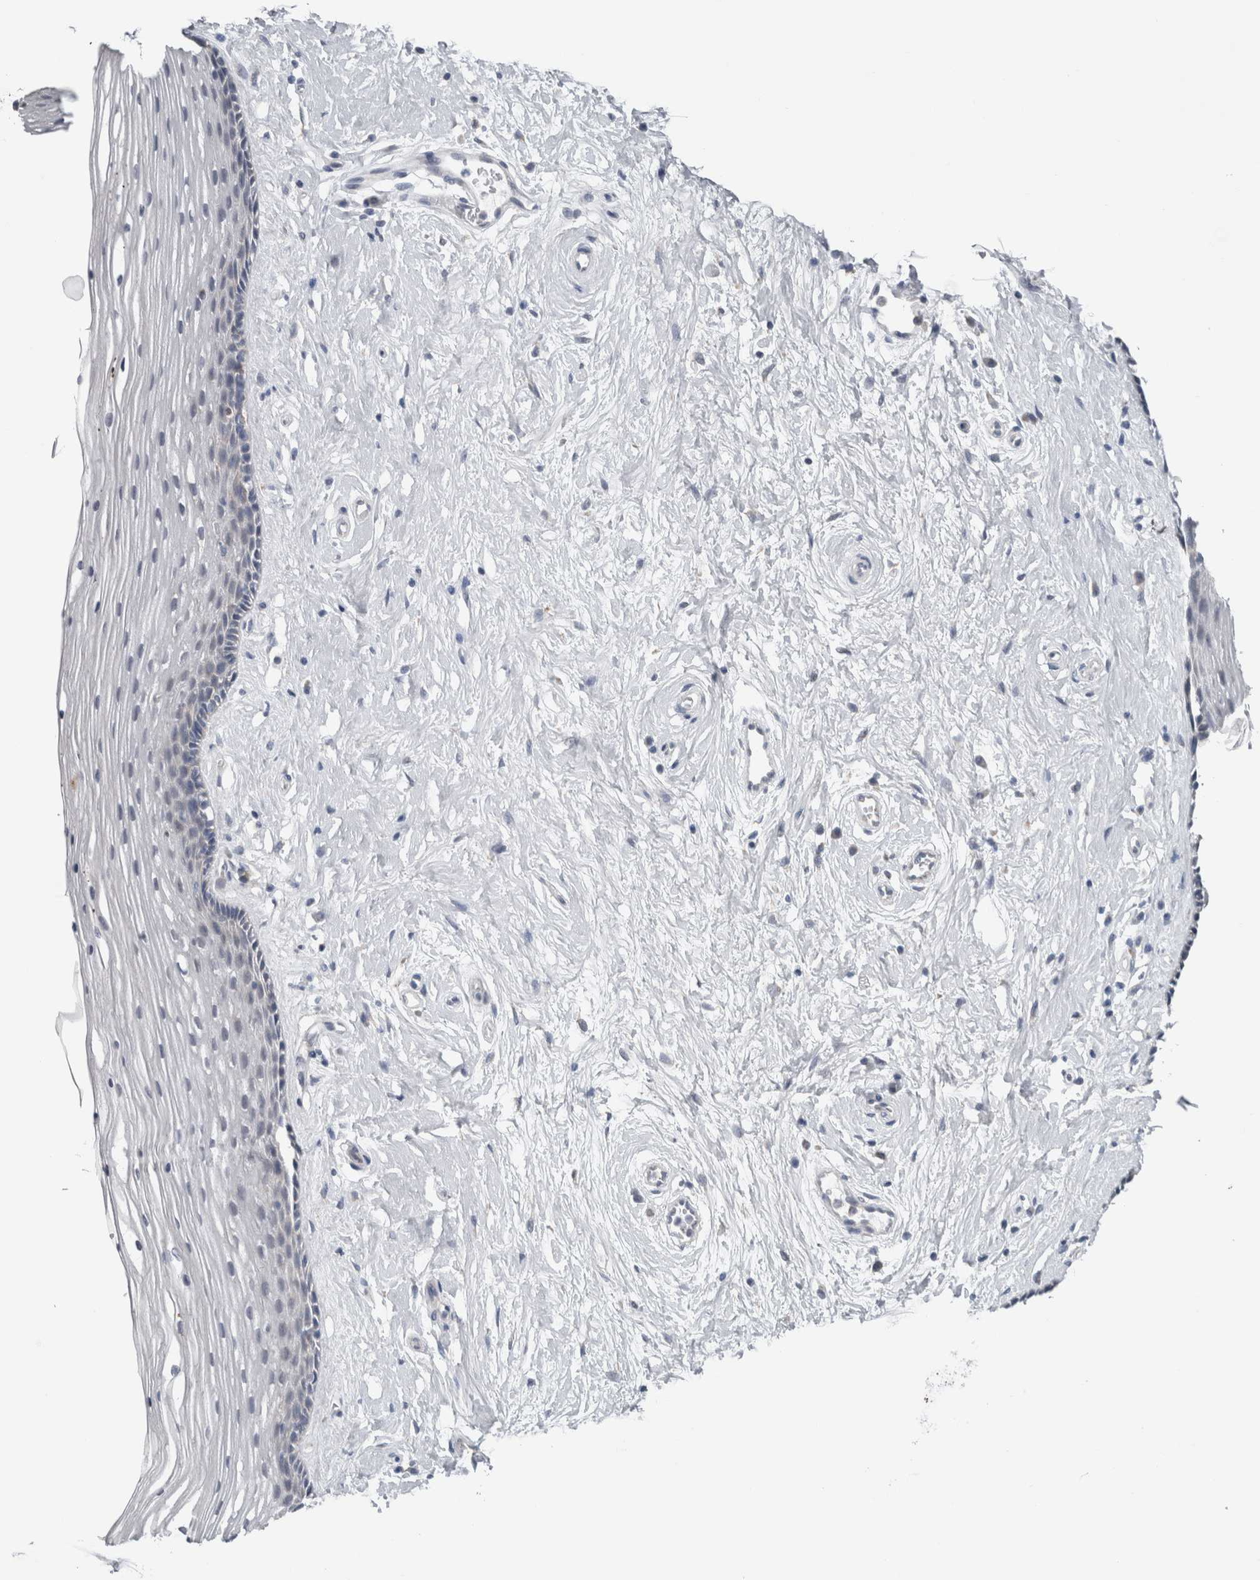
{"staining": {"intensity": "negative", "quantity": "none", "location": "none"}, "tissue": "vagina", "cell_type": "Squamous epithelial cells", "image_type": "normal", "snomed": [{"axis": "morphology", "description": "Normal tissue, NOS"}, {"axis": "topography", "description": "Vagina"}], "caption": "Immunohistochemistry histopathology image of unremarkable vagina: vagina stained with DAB exhibits no significant protein expression in squamous epithelial cells.", "gene": "GDAP1", "patient": {"sex": "female", "age": 46}}